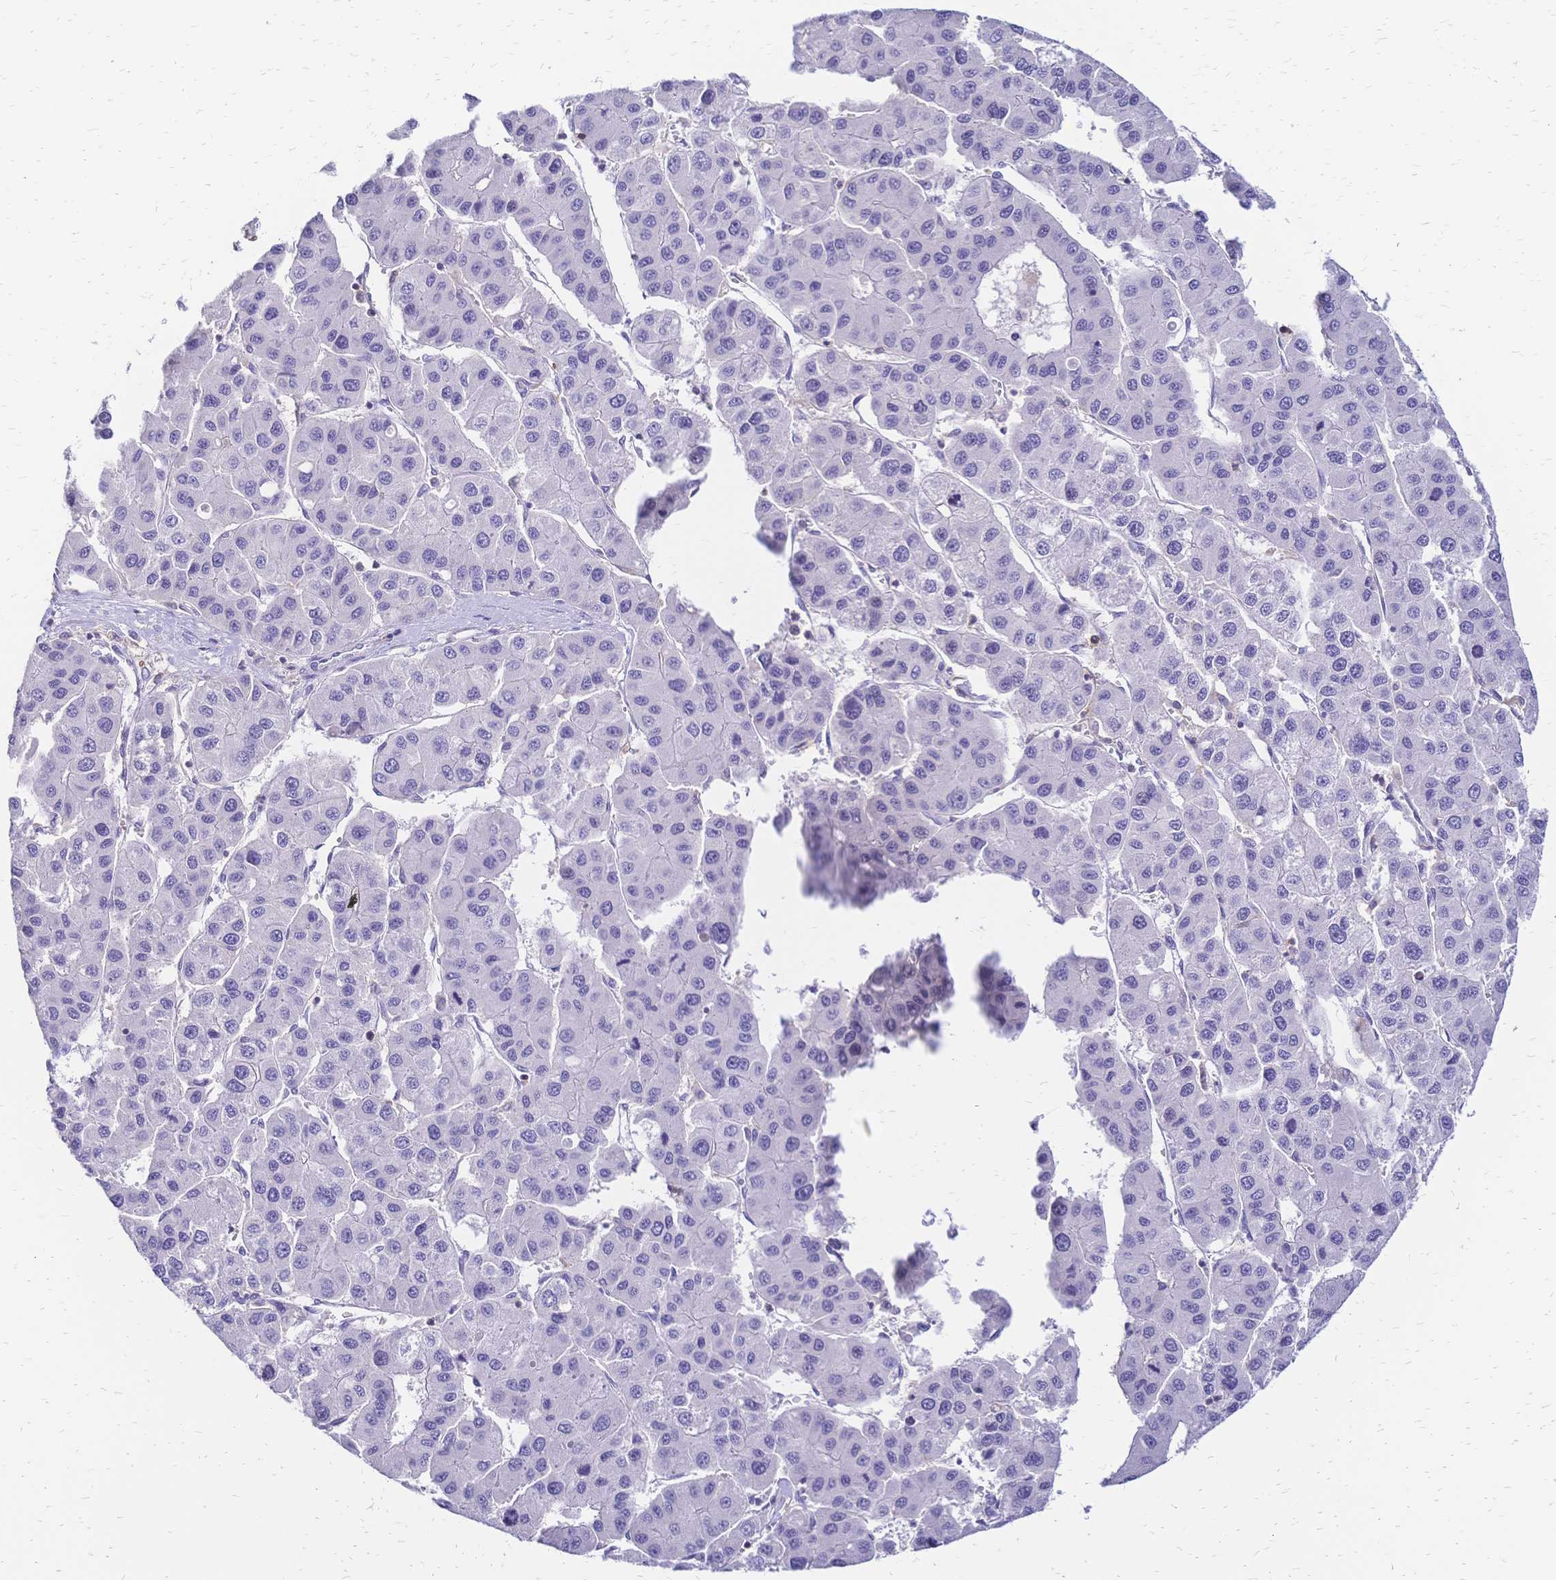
{"staining": {"intensity": "negative", "quantity": "none", "location": "none"}, "tissue": "liver cancer", "cell_type": "Tumor cells", "image_type": "cancer", "snomed": [{"axis": "morphology", "description": "Carcinoma, Hepatocellular, NOS"}, {"axis": "topography", "description": "Liver"}], "caption": "Tumor cells show no significant protein staining in hepatocellular carcinoma (liver).", "gene": "IL2RA", "patient": {"sex": "male", "age": 73}}